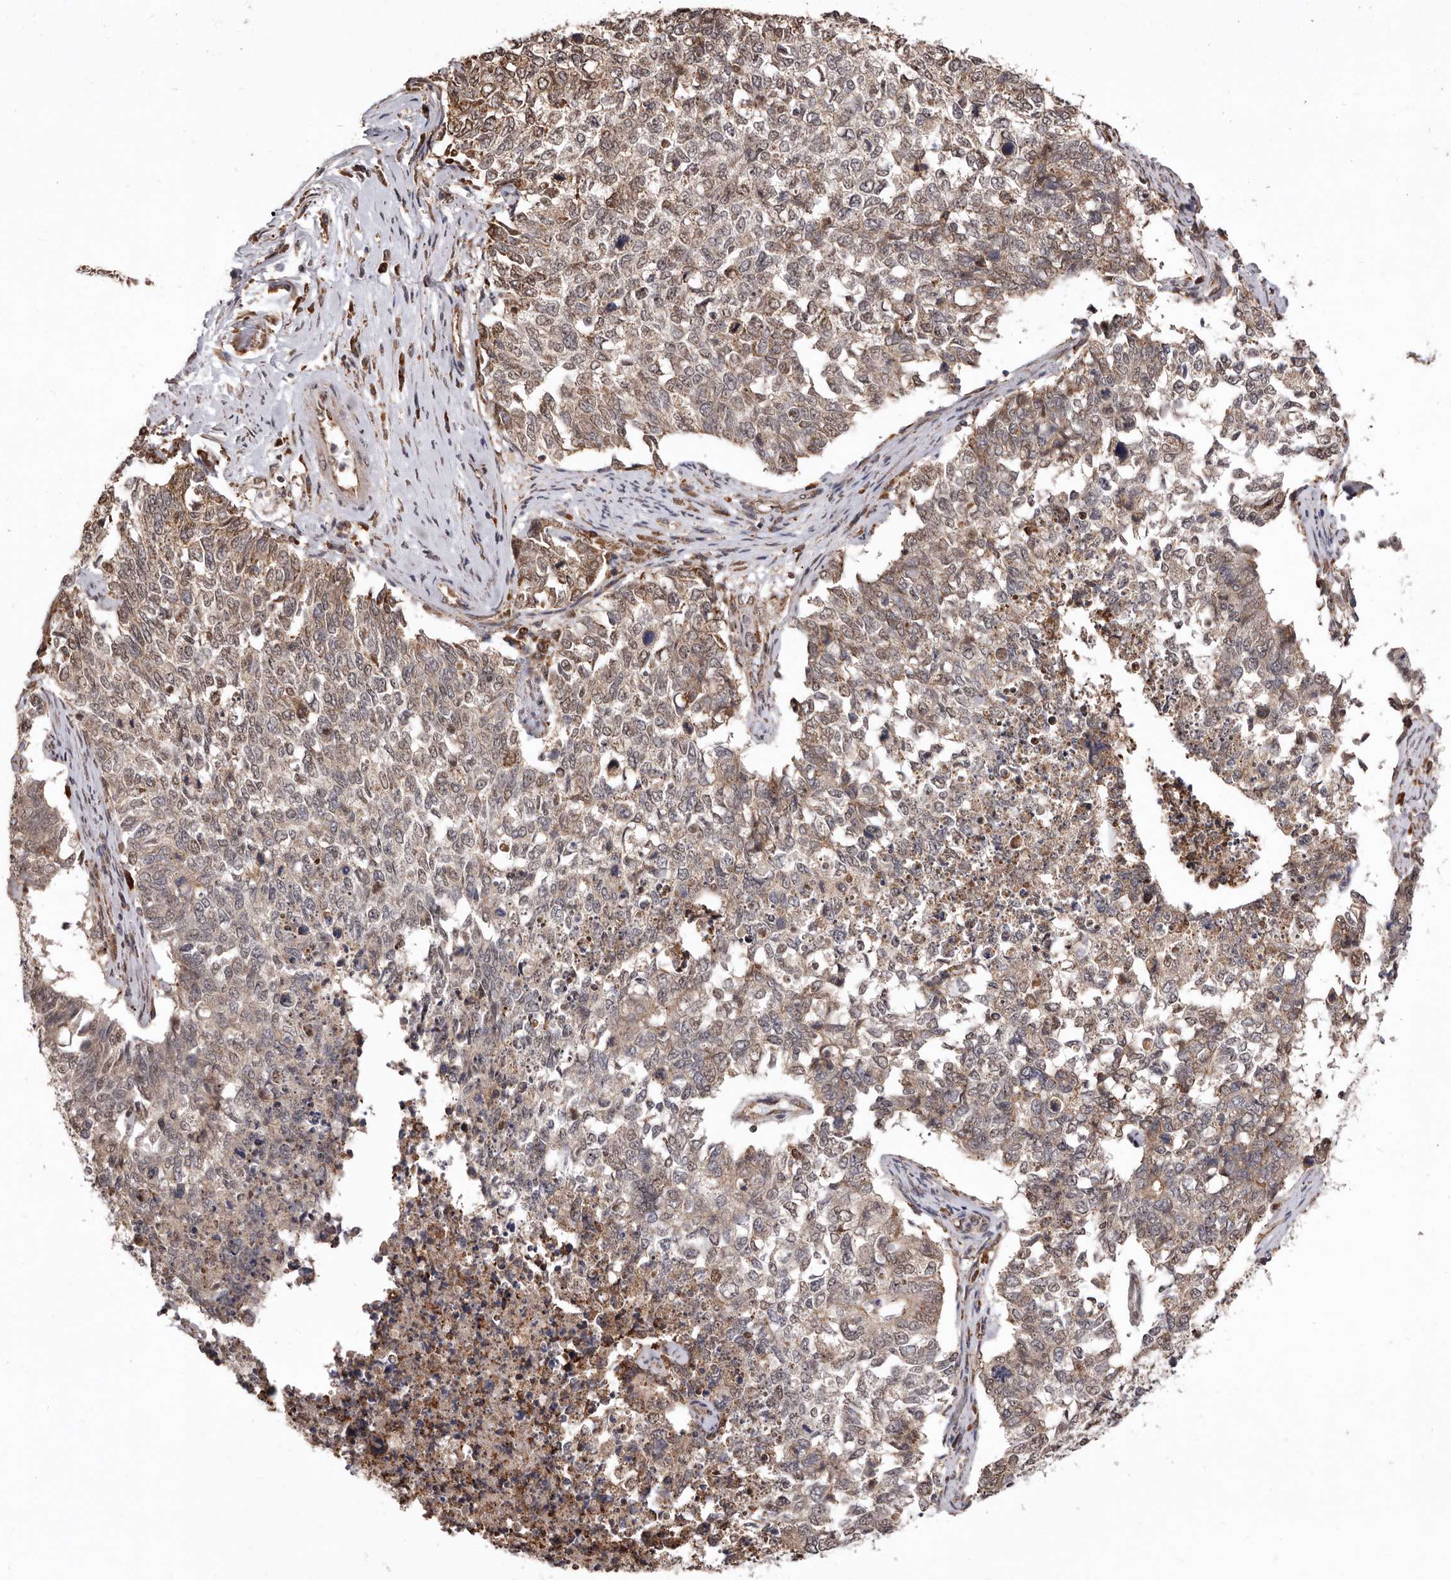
{"staining": {"intensity": "weak", "quantity": "25%-75%", "location": "cytoplasmic/membranous,nuclear"}, "tissue": "cervical cancer", "cell_type": "Tumor cells", "image_type": "cancer", "snomed": [{"axis": "morphology", "description": "Squamous cell carcinoma, NOS"}, {"axis": "topography", "description": "Cervix"}], "caption": "Cervical squamous cell carcinoma stained for a protein shows weak cytoplasmic/membranous and nuclear positivity in tumor cells.", "gene": "RRM2B", "patient": {"sex": "female", "age": 63}}